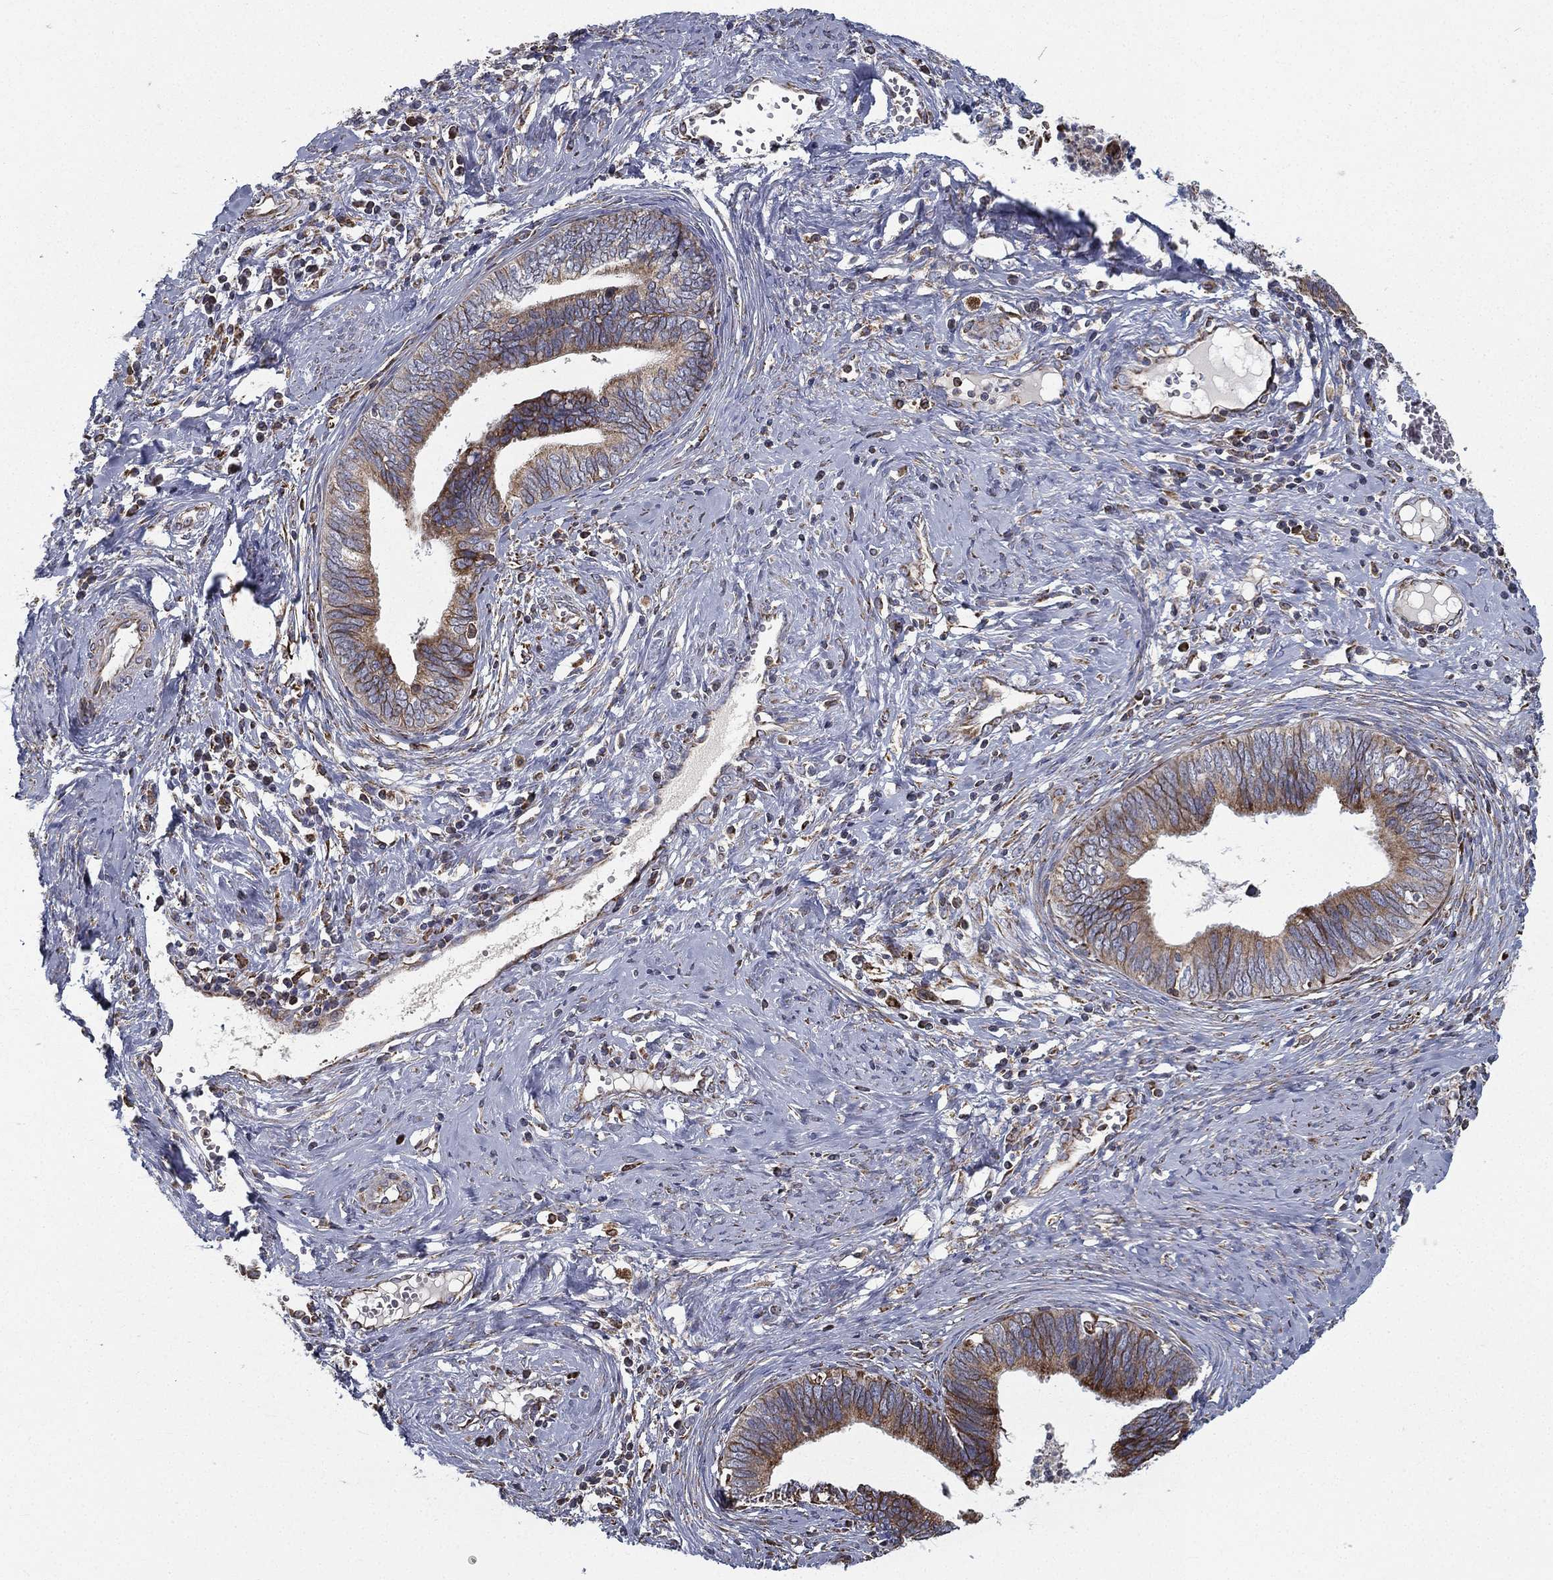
{"staining": {"intensity": "strong", "quantity": "<25%", "location": "cytoplasmic/membranous"}, "tissue": "cervical cancer", "cell_type": "Tumor cells", "image_type": "cancer", "snomed": [{"axis": "morphology", "description": "Adenocarcinoma, NOS"}, {"axis": "topography", "description": "Cervix"}], "caption": "This micrograph displays immunohistochemistry staining of cervical cancer (adenocarcinoma), with medium strong cytoplasmic/membranous positivity in approximately <25% of tumor cells.", "gene": "MT-CYB", "patient": {"sex": "female", "age": 42}}